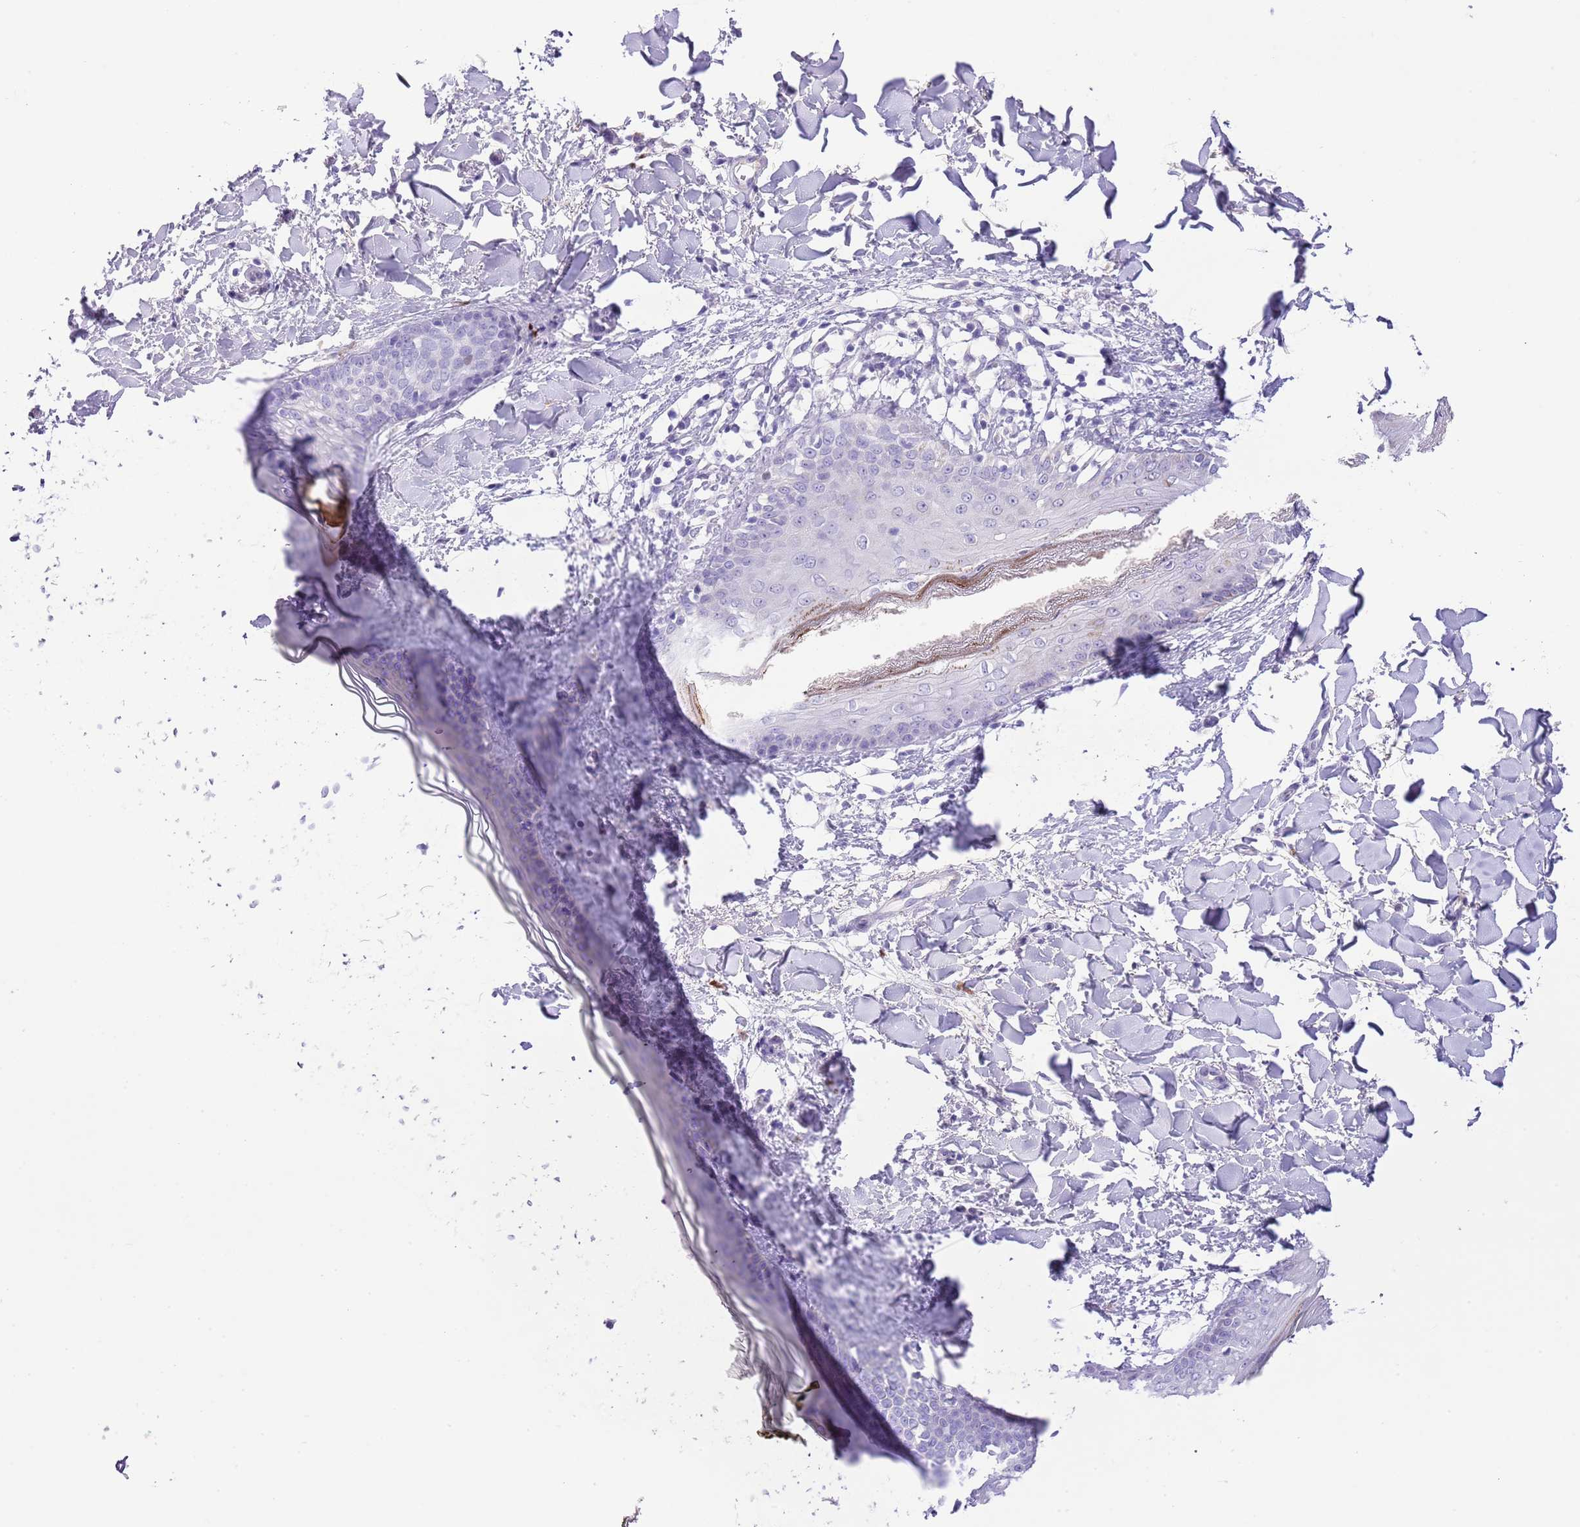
{"staining": {"intensity": "negative", "quantity": "none", "location": "none"}, "tissue": "skin", "cell_type": "Fibroblasts", "image_type": "normal", "snomed": [{"axis": "morphology", "description": "Normal tissue, NOS"}, {"axis": "topography", "description": "Skin"}], "caption": "This micrograph is of normal skin stained with IHC to label a protein in brown with the nuclei are counter-stained blue. There is no expression in fibroblasts. Nuclei are stained in blue.", "gene": "CLEC2A", "patient": {"sex": "female", "age": 34}}